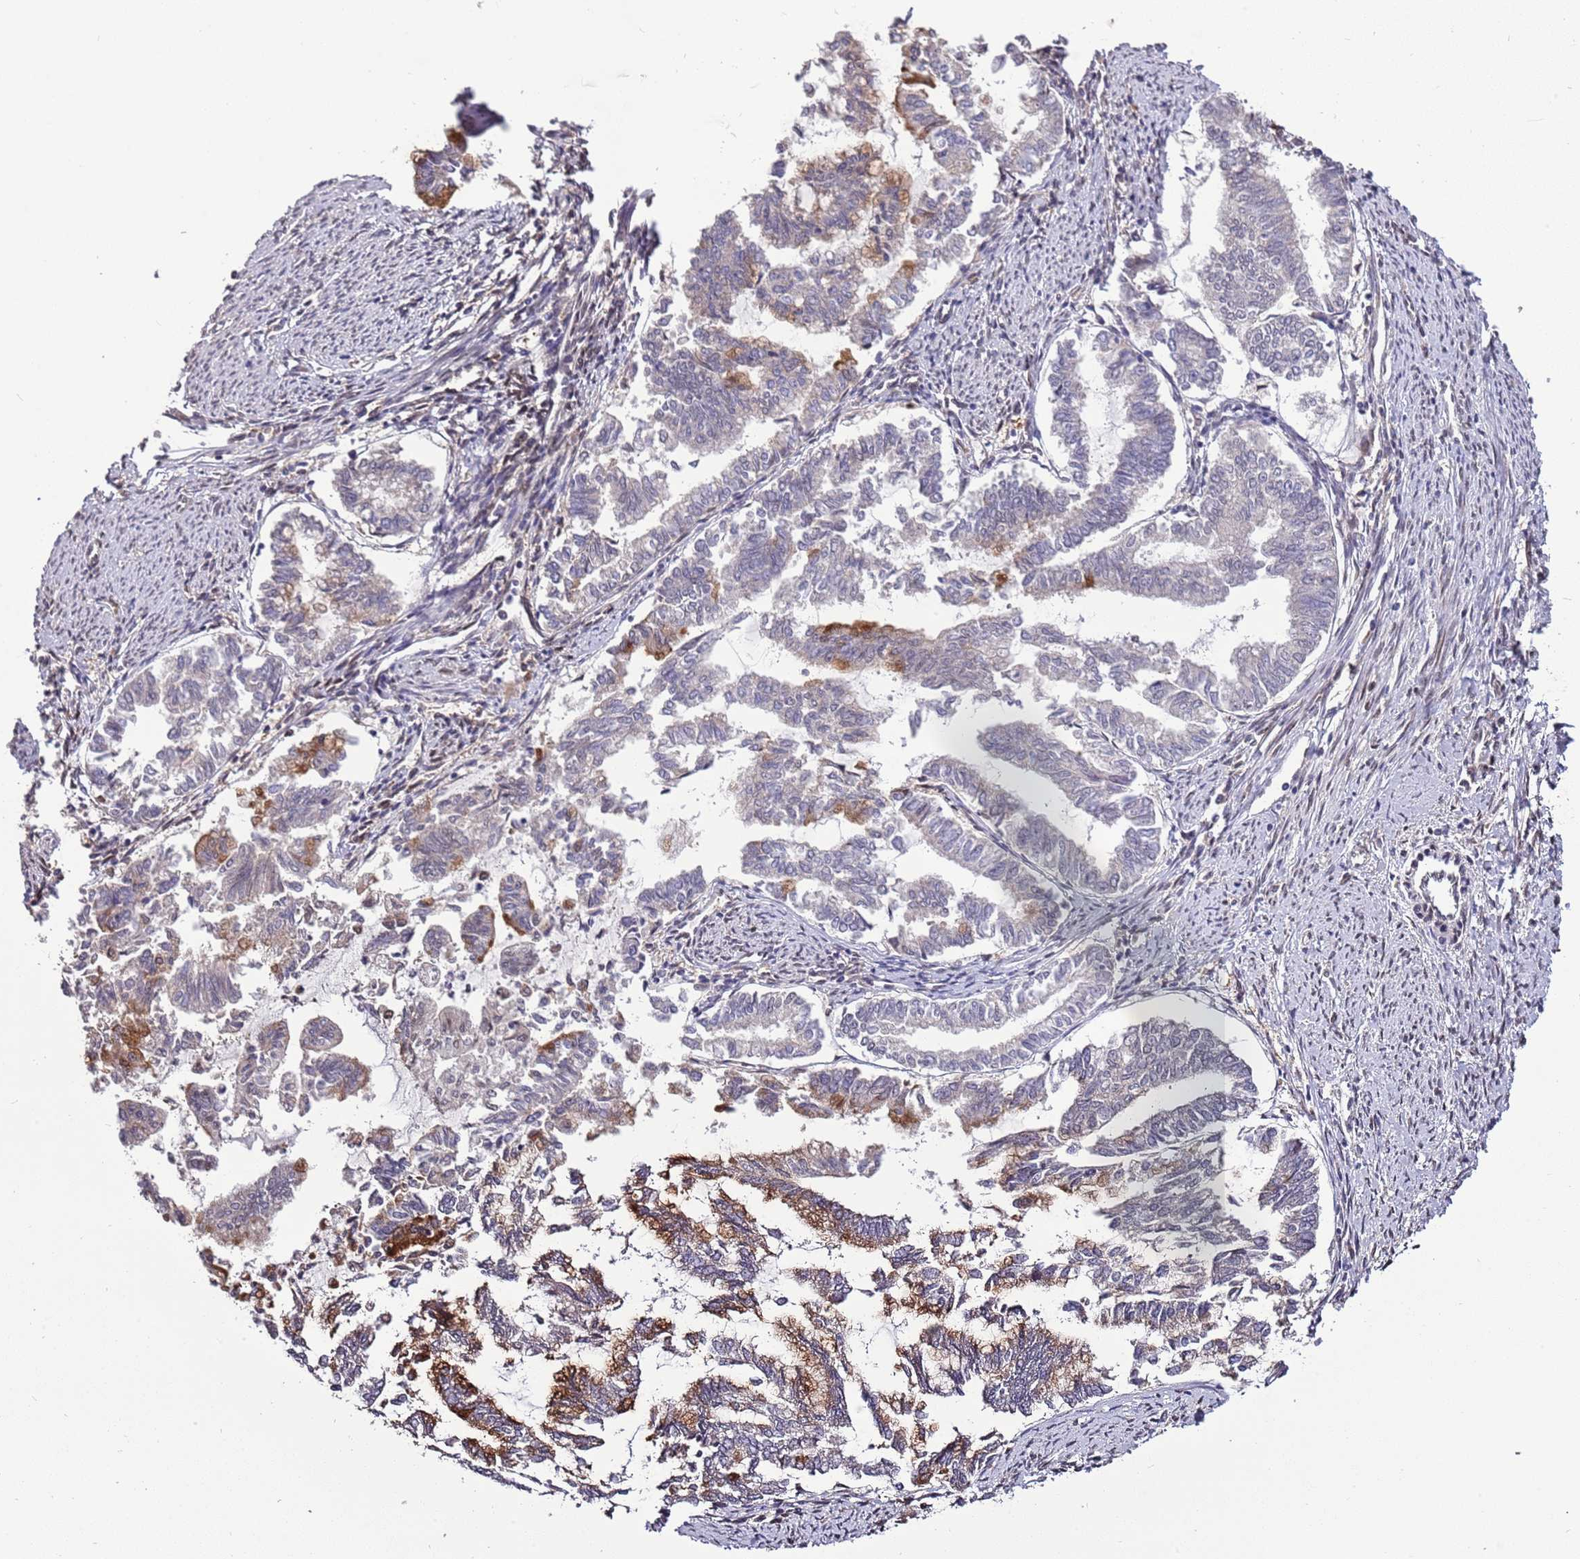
{"staining": {"intensity": "moderate", "quantity": "<25%", "location": "cytoplasmic/membranous"}, "tissue": "endometrial cancer", "cell_type": "Tumor cells", "image_type": "cancer", "snomed": [{"axis": "morphology", "description": "Adenocarcinoma, NOS"}, {"axis": "topography", "description": "Endometrium"}], "caption": "Immunohistochemical staining of endometrial cancer reveals moderate cytoplasmic/membranous protein positivity in approximately <25% of tumor cells. The protein is shown in brown color, while the nuclei are stained blue.", "gene": "ZNF665", "patient": {"sex": "female", "age": 79}}